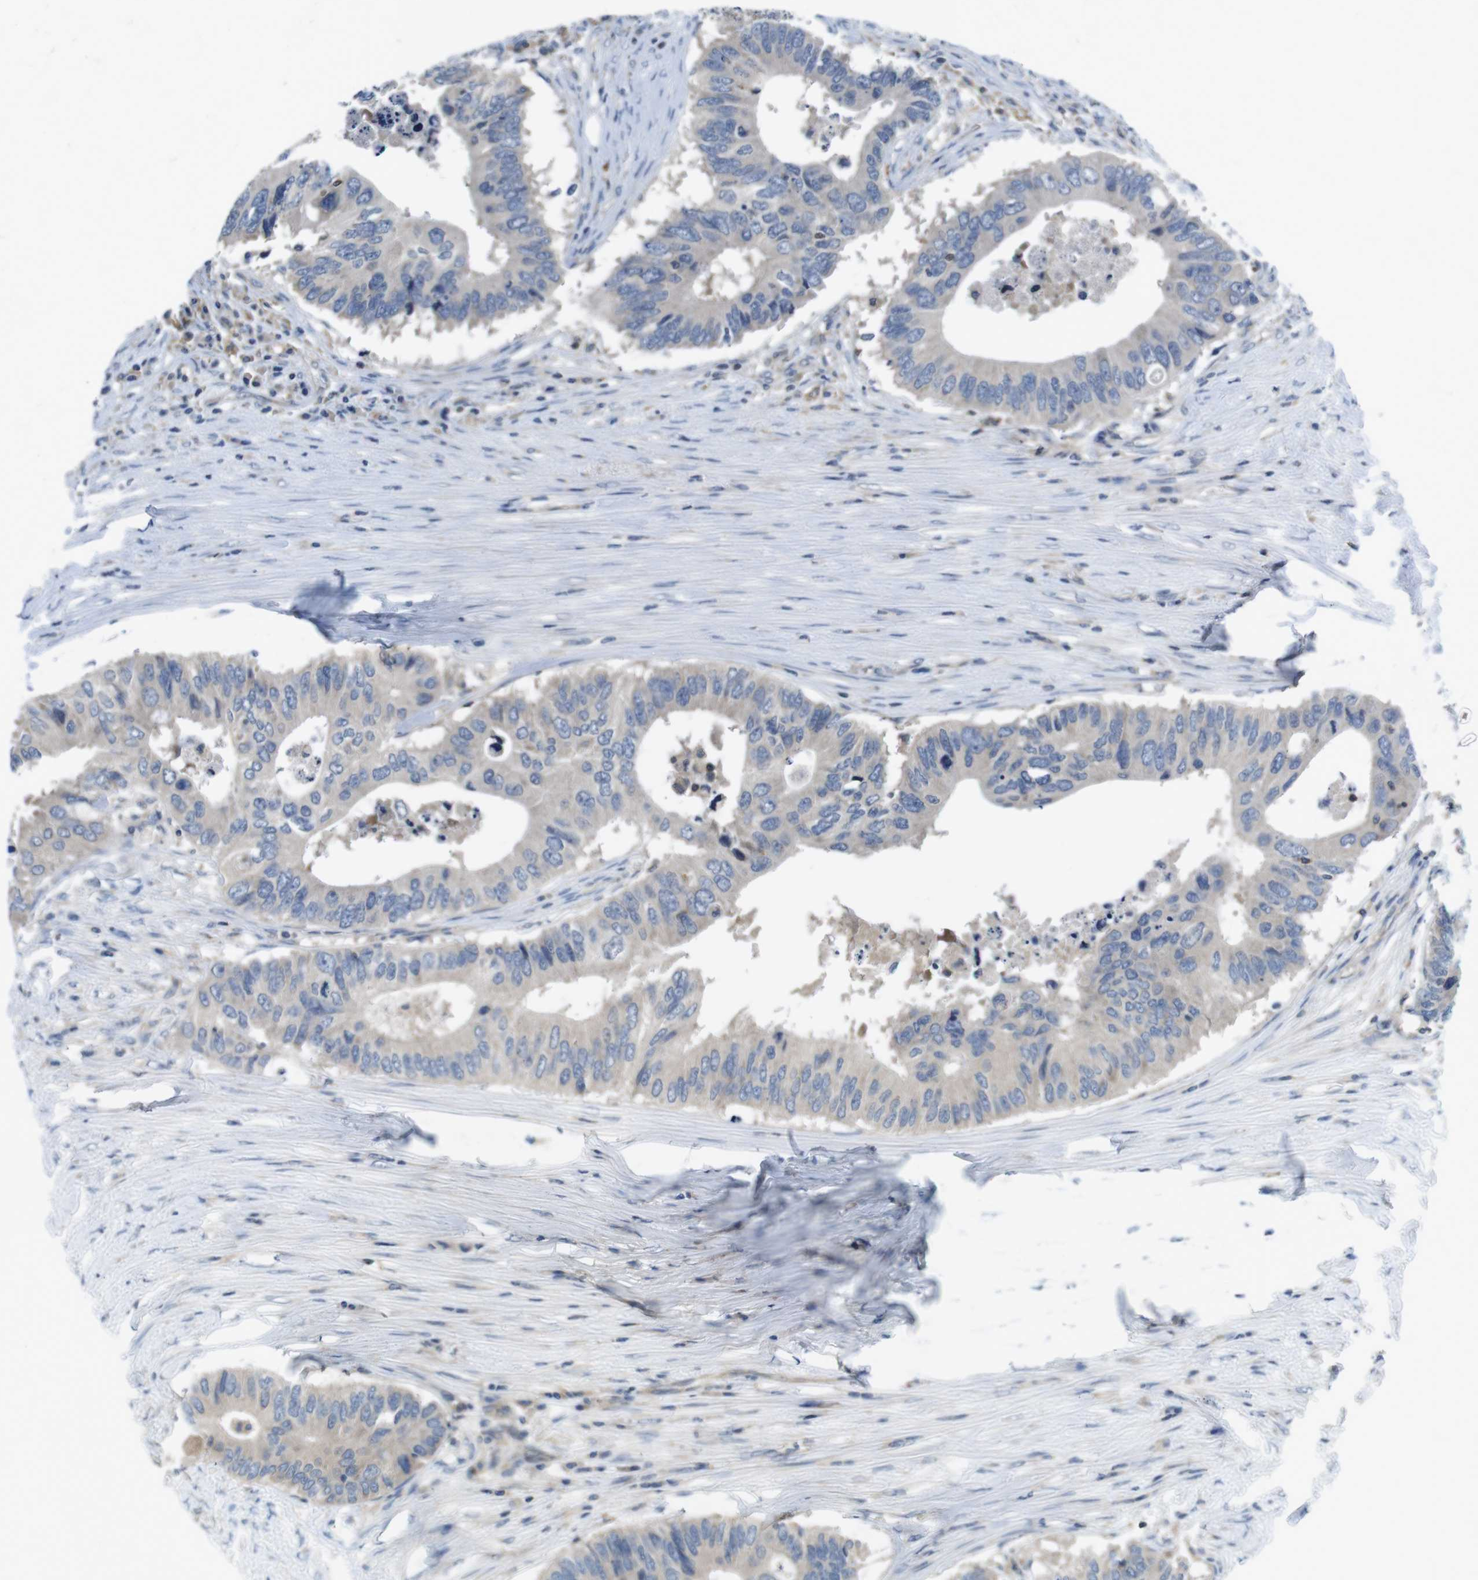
{"staining": {"intensity": "negative", "quantity": "none", "location": "none"}, "tissue": "colorectal cancer", "cell_type": "Tumor cells", "image_type": "cancer", "snomed": [{"axis": "morphology", "description": "Adenocarcinoma, NOS"}, {"axis": "topography", "description": "Colon"}], "caption": "High power microscopy image of an IHC micrograph of colorectal cancer, revealing no significant staining in tumor cells.", "gene": "PIK3CD", "patient": {"sex": "male", "age": 71}}